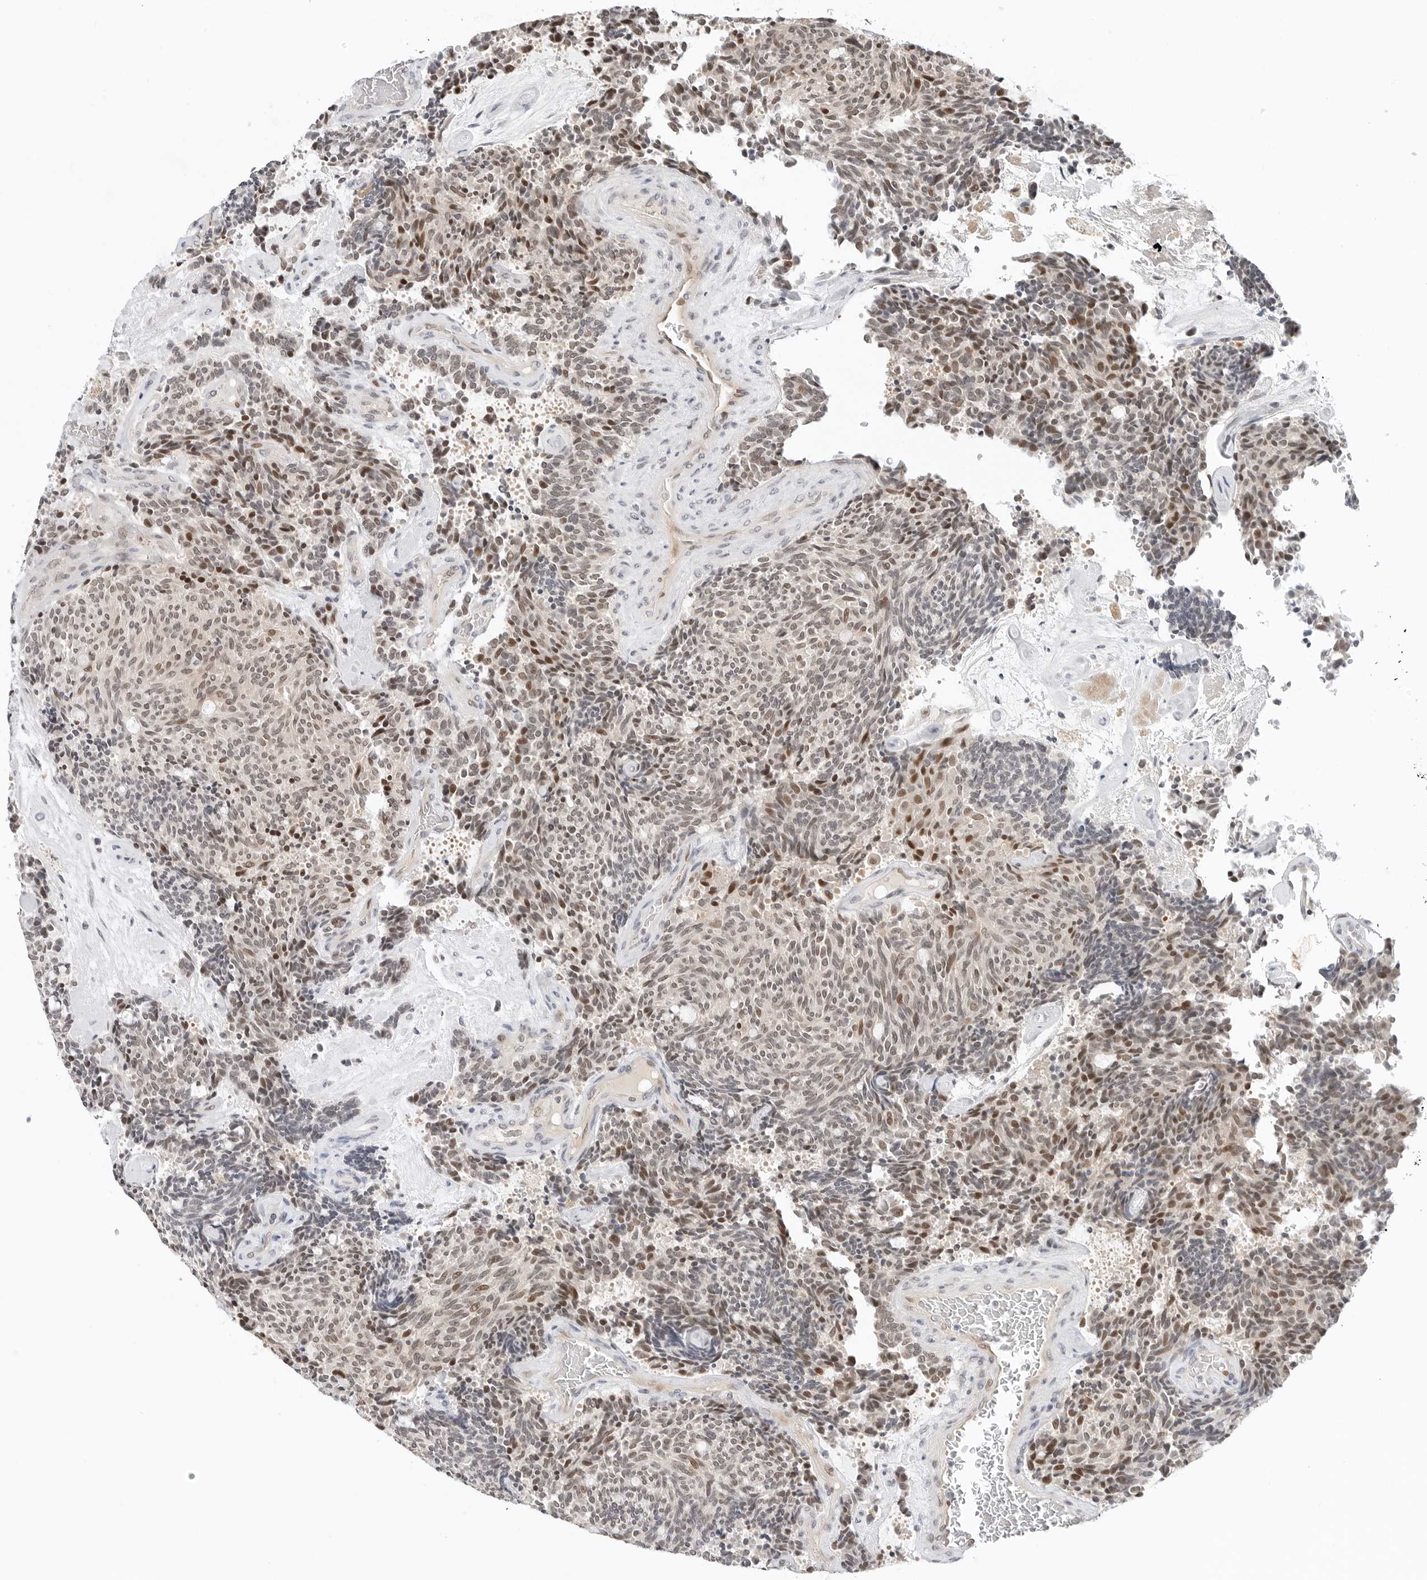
{"staining": {"intensity": "moderate", "quantity": ">75%", "location": "nuclear"}, "tissue": "carcinoid", "cell_type": "Tumor cells", "image_type": "cancer", "snomed": [{"axis": "morphology", "description": "Carcinoid, malignant, NOS"}, {"axis": "topography", "description": "Pancreas"}], "caption": "Protein expression analysis of malignant carcinoid demonstrates moderate nuclear positivity in about >75% of tumor cells.", "gene": "TSEN2", "patient": {"sex": "female", "age": 54}}